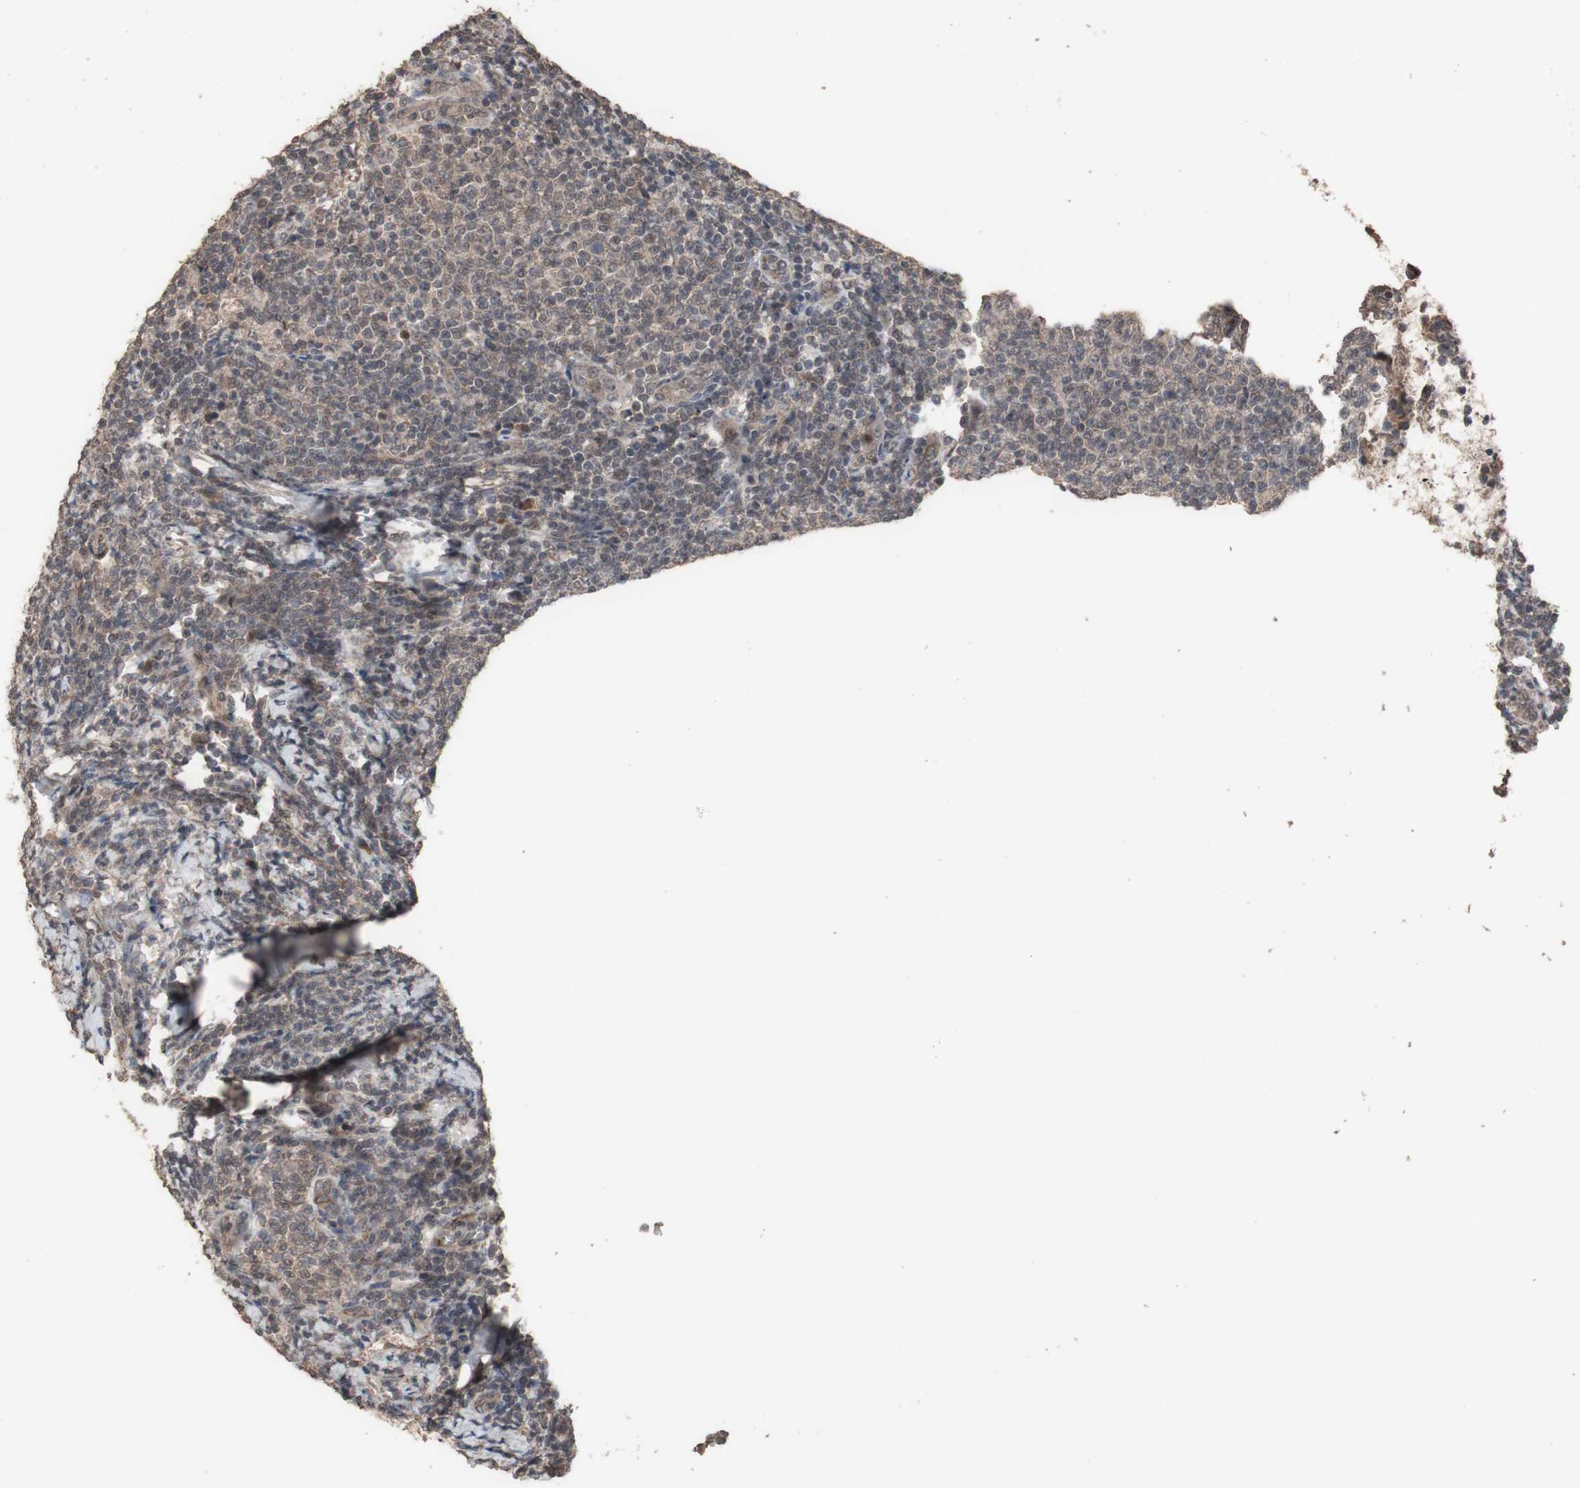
{"staining": {"intensity": "weak", "quantity": ">75%", "location": "cytoplasmic/membranous"}, "tissue": "lymphoma", "cell_type": "Tumor cells", "image_type": "cancer", "snomed": [{"axis": "morphology", "description": "Malignant lymphoma, non-Hodgkin's type, Low grade"}, {"axis": "topography", "description": "Lymph node"}], "caption": "Lymphoma stained with a protein marker shows weak staining in tumor cells.", "gene": "KANSL1", "patient": {"sex": "male", "age": 66}}